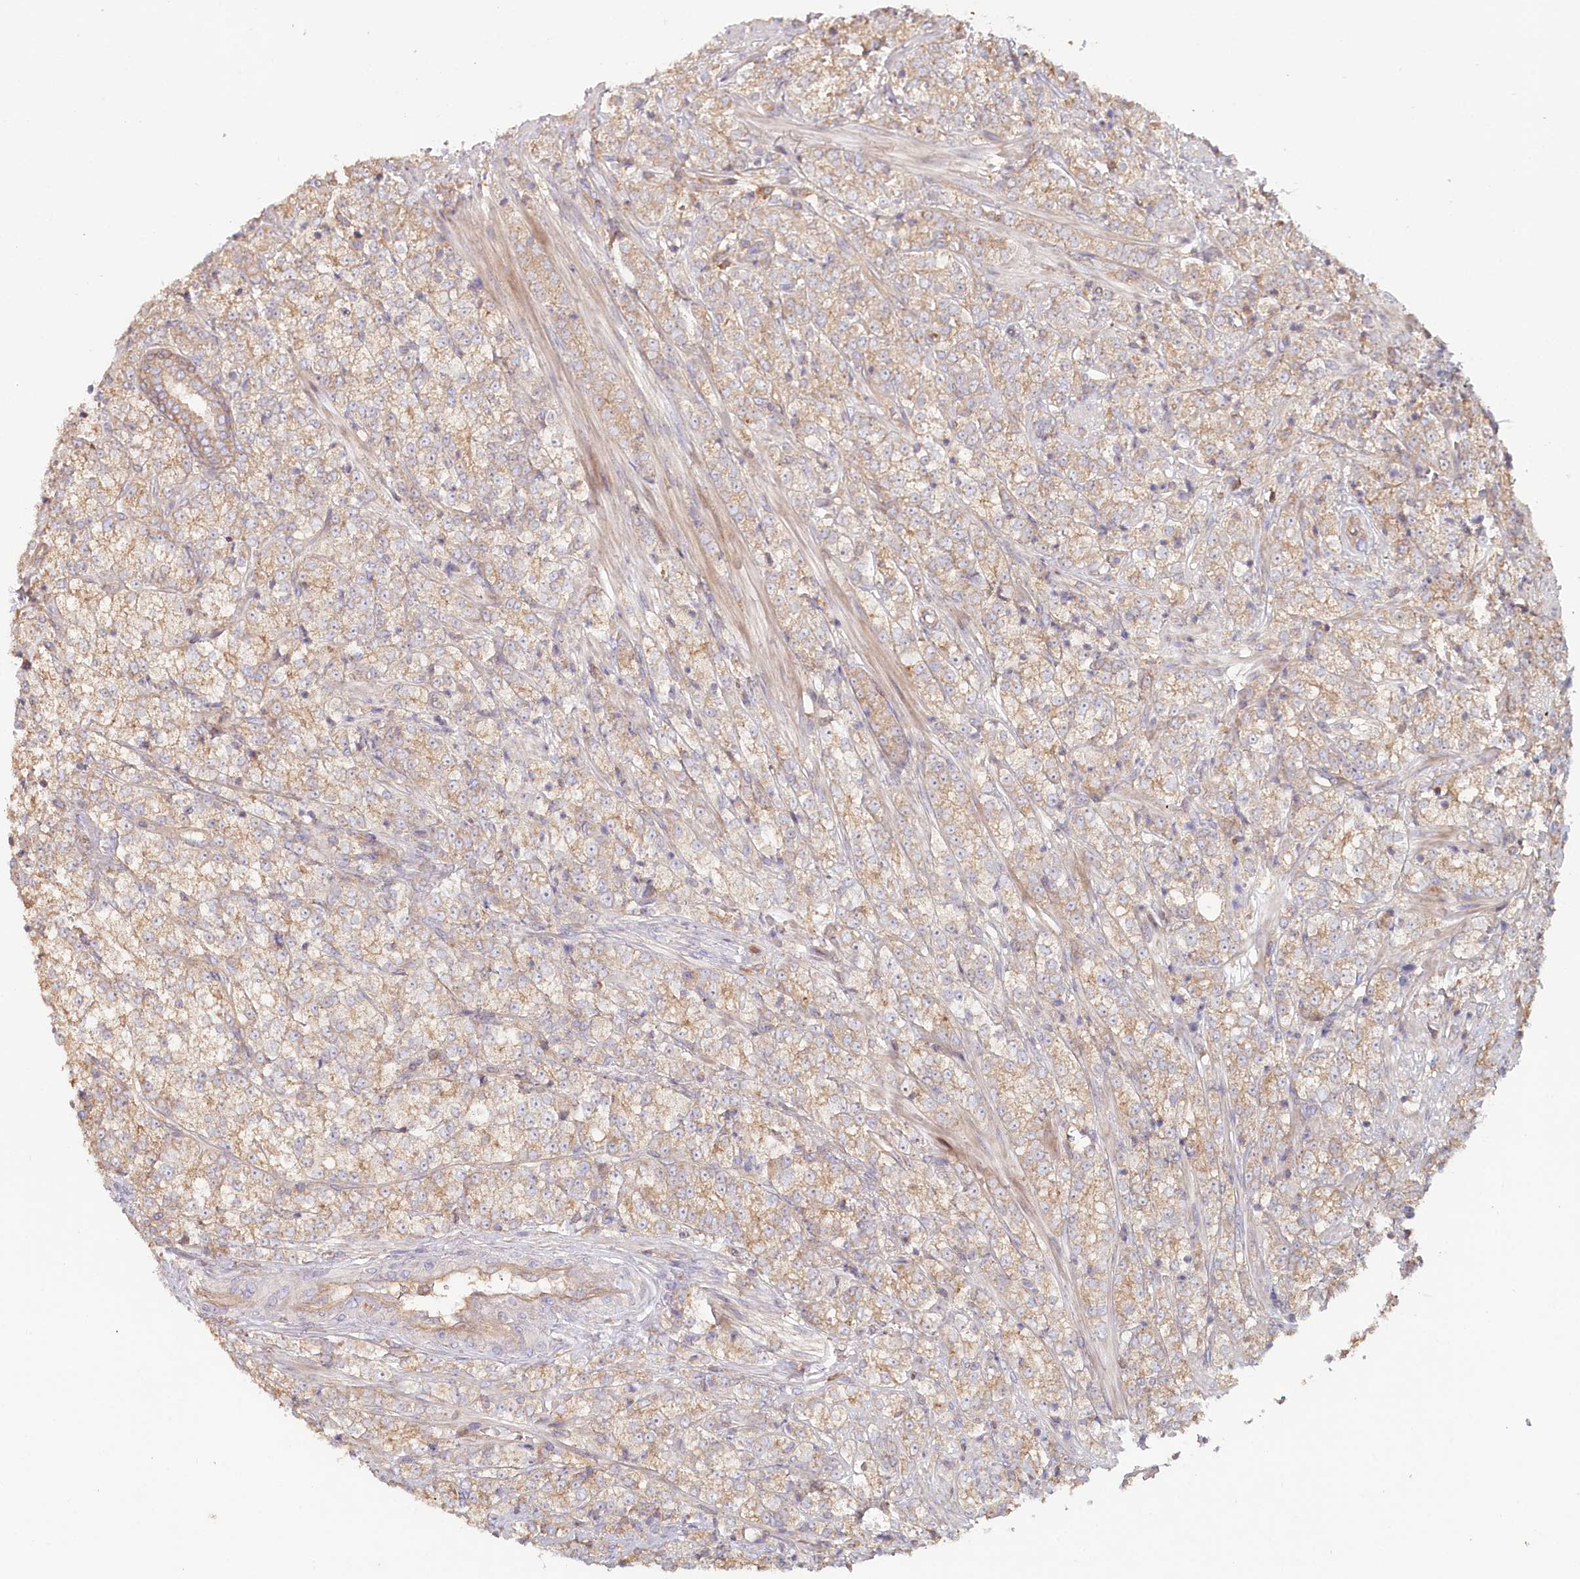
{"staining": {"intensity": "weak", "quantity": "25%-75%", "location": "cytoplasmic/membranous"}, "tissue": "prostate cancer", "cell_type": "Tumor cells", "image_type": "cancer", "snomed": [{"axis": "morphology", "description": "Adenocarcinoma, High grade"}, {"axis": "topography", "description": "Prostate"}], "caption": "The immunohistochemical stain shows weak cytoplasmic/membranous expression in tumor cells of high-grade adenocarcinoma (prostate) tissue.", "gene": "HAL", "patient": {"sex": "male", "age": 69}}